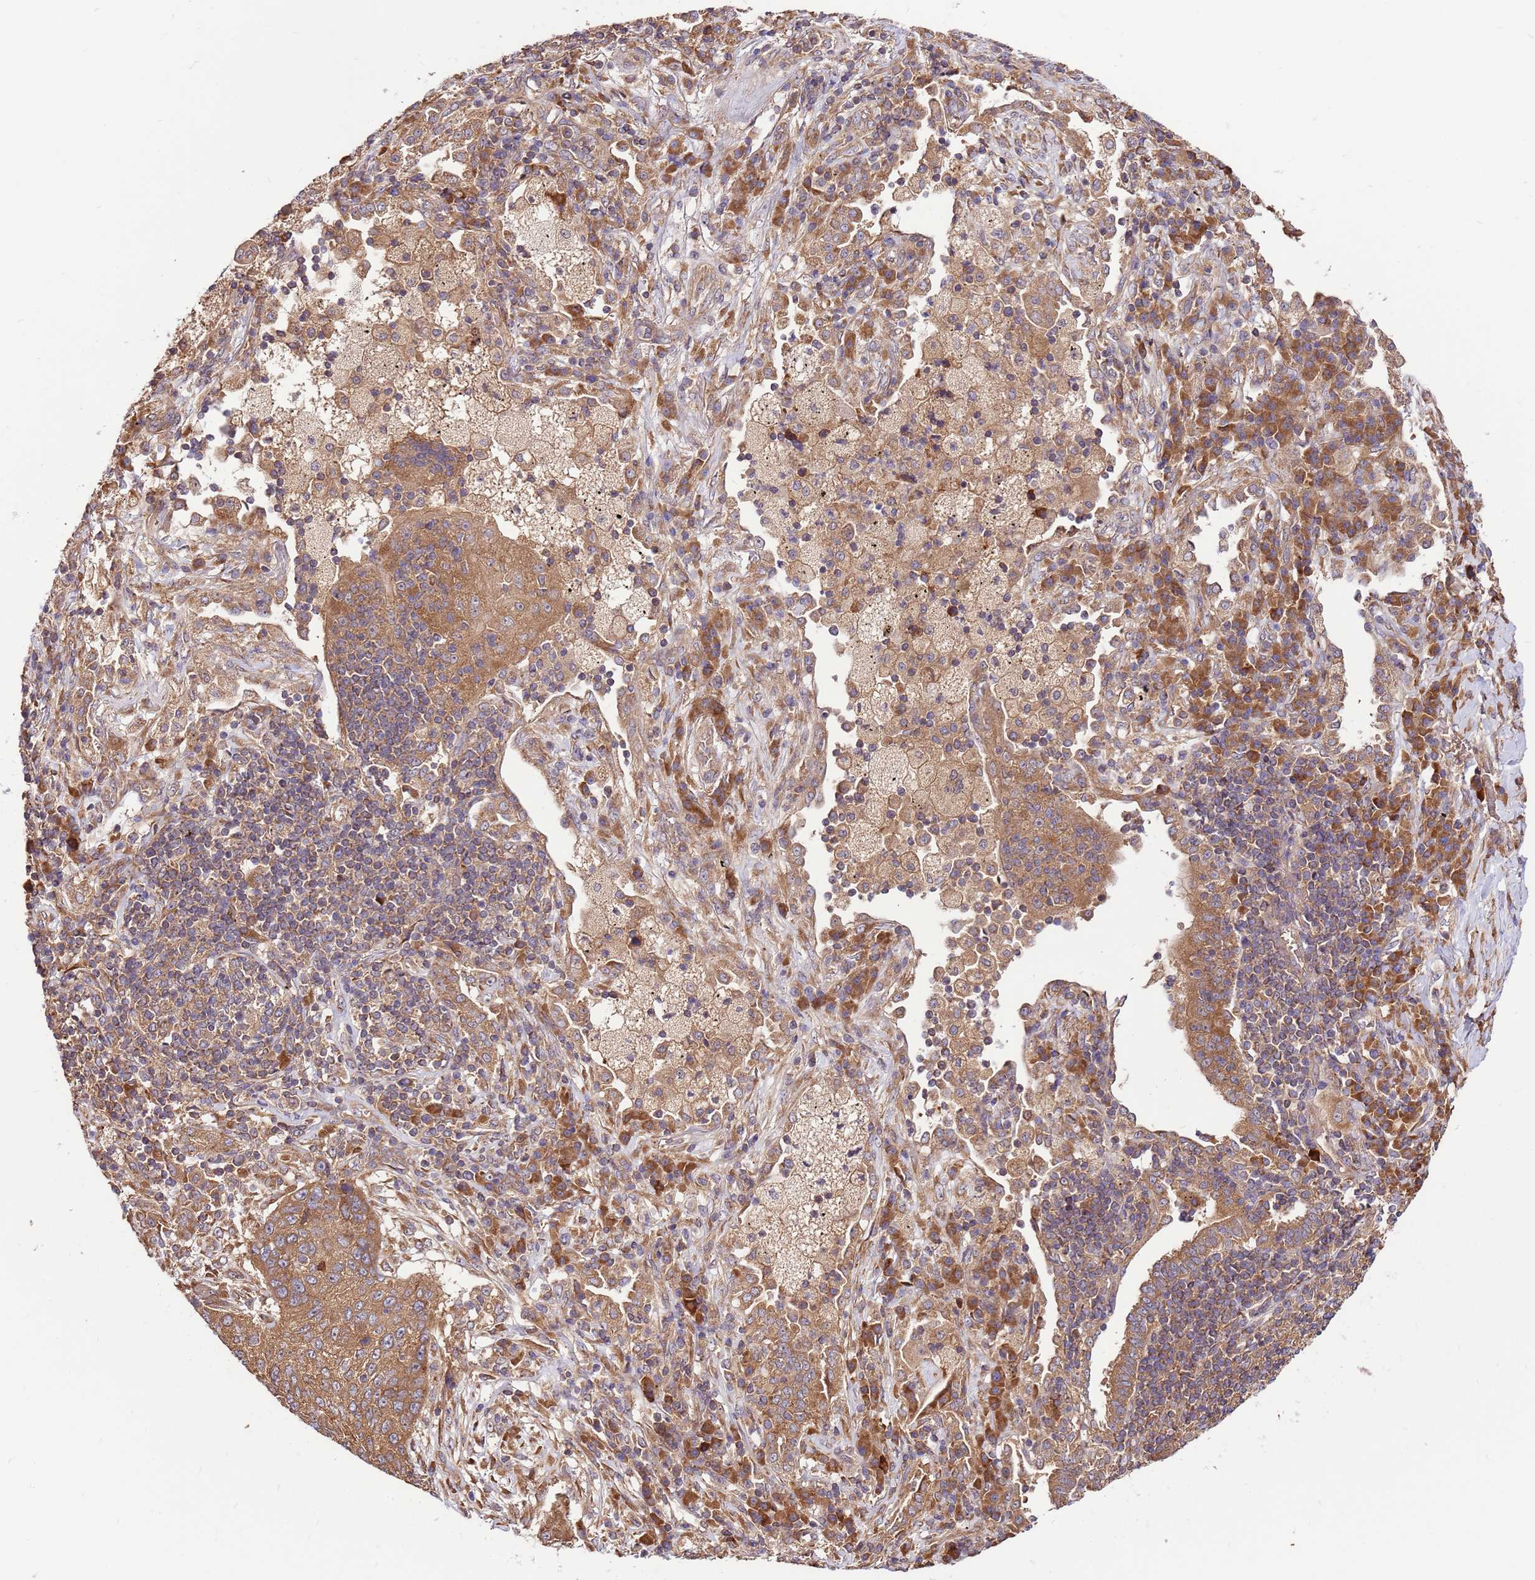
{"staining": {"intensity": "moderate", "quantity": ">75%", "location": "cytoplasmic/membranous"}, "tissue": "lung cancer", "cell_type": "Tumor cells", "image_type": "cancer", "snomed": [{"axis": "morphology", "description": "Squamous cell carcinoma, NOS"}, {"axis": "topography", "description": "Lung"}], "caption": "A high-resolution histopathology image shows IHC staining of lung cancer (squamous cell carcinoma), which shows moderate cytoplasmic/membranous positivity in approximately >75% of tumor cells. (DAB (3,3'-diaminobenzidine) IHC with brightfield microscopy, high magnification).", "gene": "SLC44A5", "patient": {"sex": "female", "age": 63}}